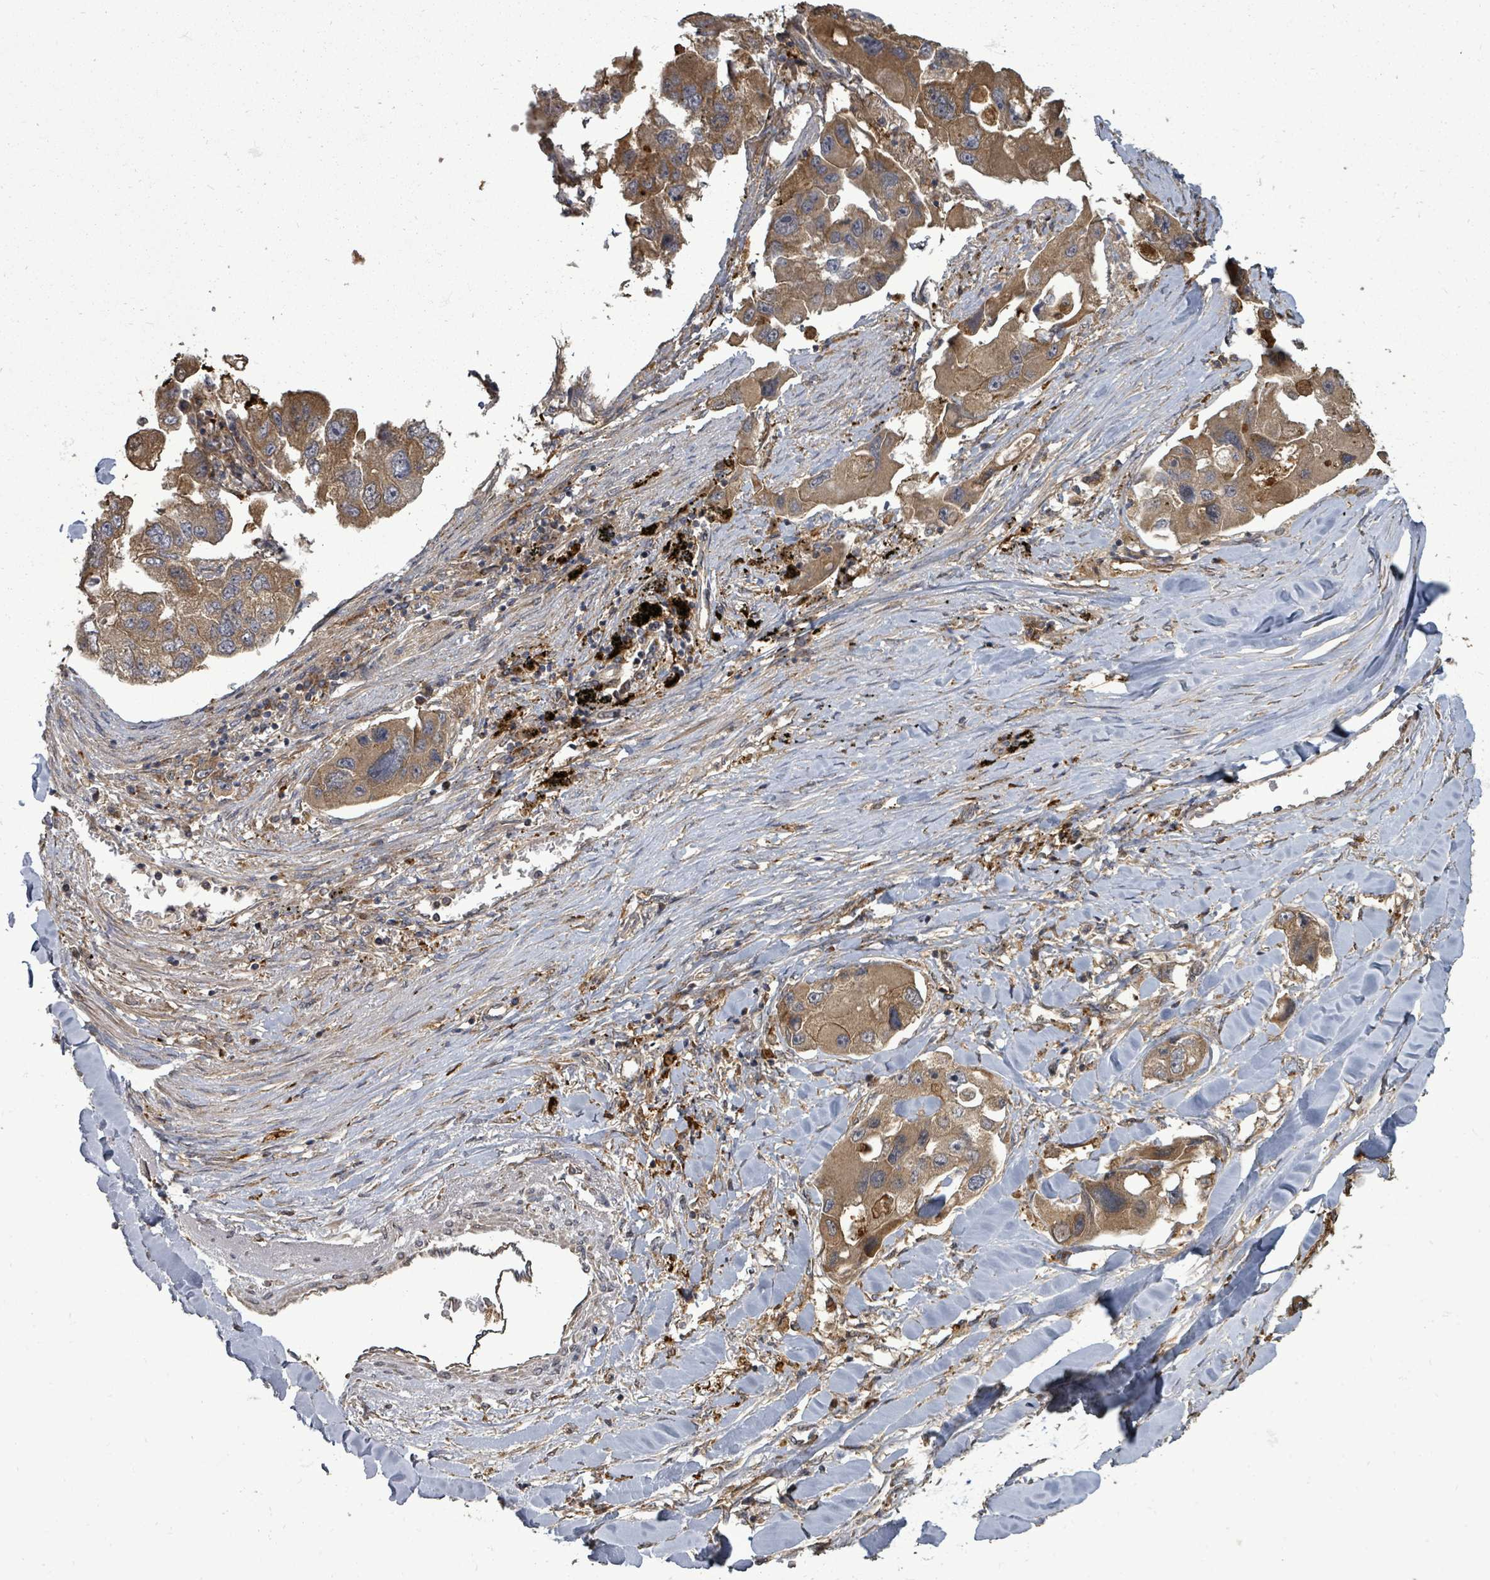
{"staining": {"intensity": "moderate", "quantity": ">75%", "location": "cytoplasmic/membranous"}, "tissue": "lung cancer", "cell_type": "Tumor cells", "image_type": "cancer", "snomed": [{"axis": "morphology", "description": "Adenocarcinoma, NOS"}, {"axis": "topography", "description": "Lung"}], "caption": "The histopathology image reveals immunohistochemical staining of adenocarcinoma (lung). There is moderate cytoplasmic/membranous expression is seen in approximately >75% of tumor cells. (DAB IHC, brown staining for protein, blue staining for nuclei).", "gene": "EIF3C", "patient": {"sex": "female", "age": 54}}